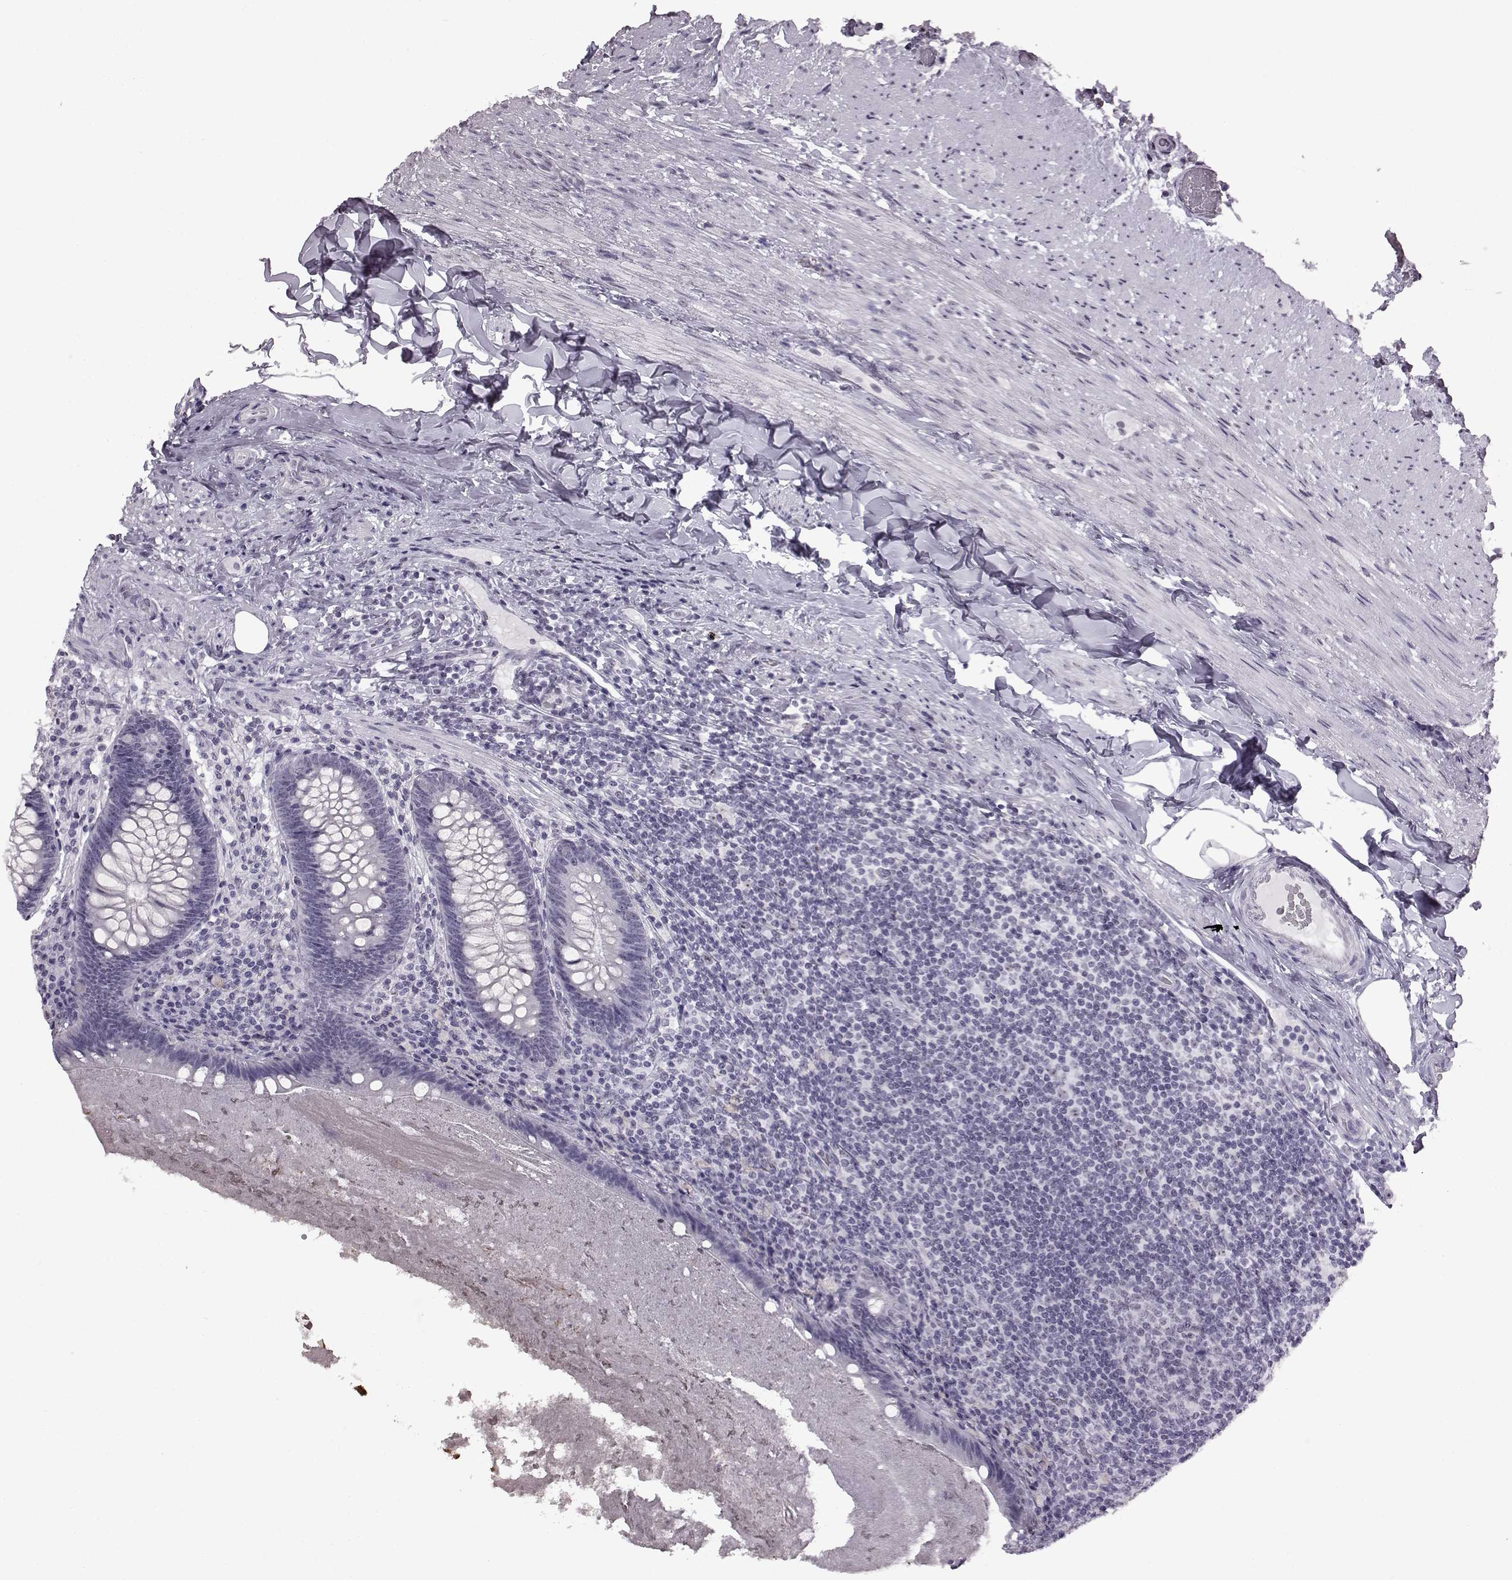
{"staining": {"intensity": "negative", "quantity": "none", "location": "none"}, "tissue": "appendix", "cell_type": "Glandular cells", "image_type": "normal", "snomed": [{"axis": "morphology", "description": "Normal tissue, NOS"}, {"axis": "topography", "description": "Appendix"}], "caption": "IHC micrograph of normal human appendix stained for a protein (brown), which exhibits no positivity in glandular cells.", "gene": "ADGRG2", "patient": {"sex": "male", "age": 47}}